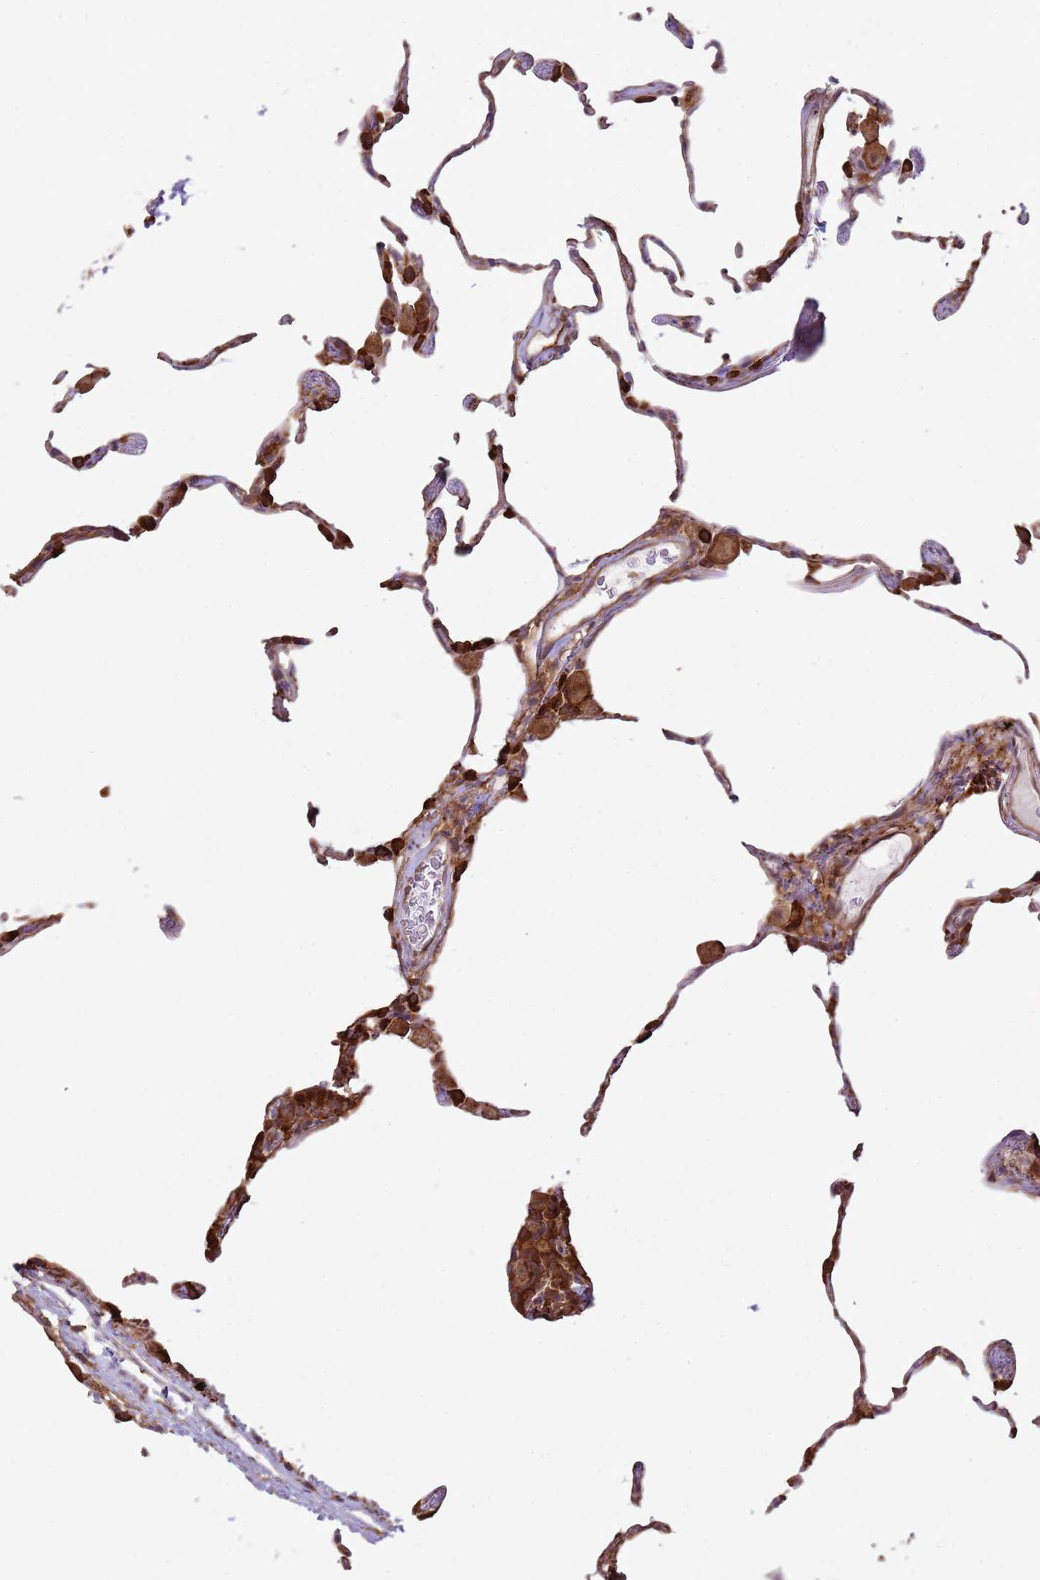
{"staining": {"intensity": "moderate", "quantity": "25%-75%", "location": "cytoplasmic/membranous"}, "tissue": "lung", "cell_type": "Alveolar cells", "image_type": "normal", "snomed": [{"axis": "morphology", "description": "Normal tissue, NOS"}, {"axis": "topography", "description": "Lung"}], "caption": "Protein staining of normal lung displays moderate cytoplasmic/membranous positivity in about 25%-75% of alveolar cells.", "gene": "GABRE", "patient": {"sex": "female", "age": 57}}